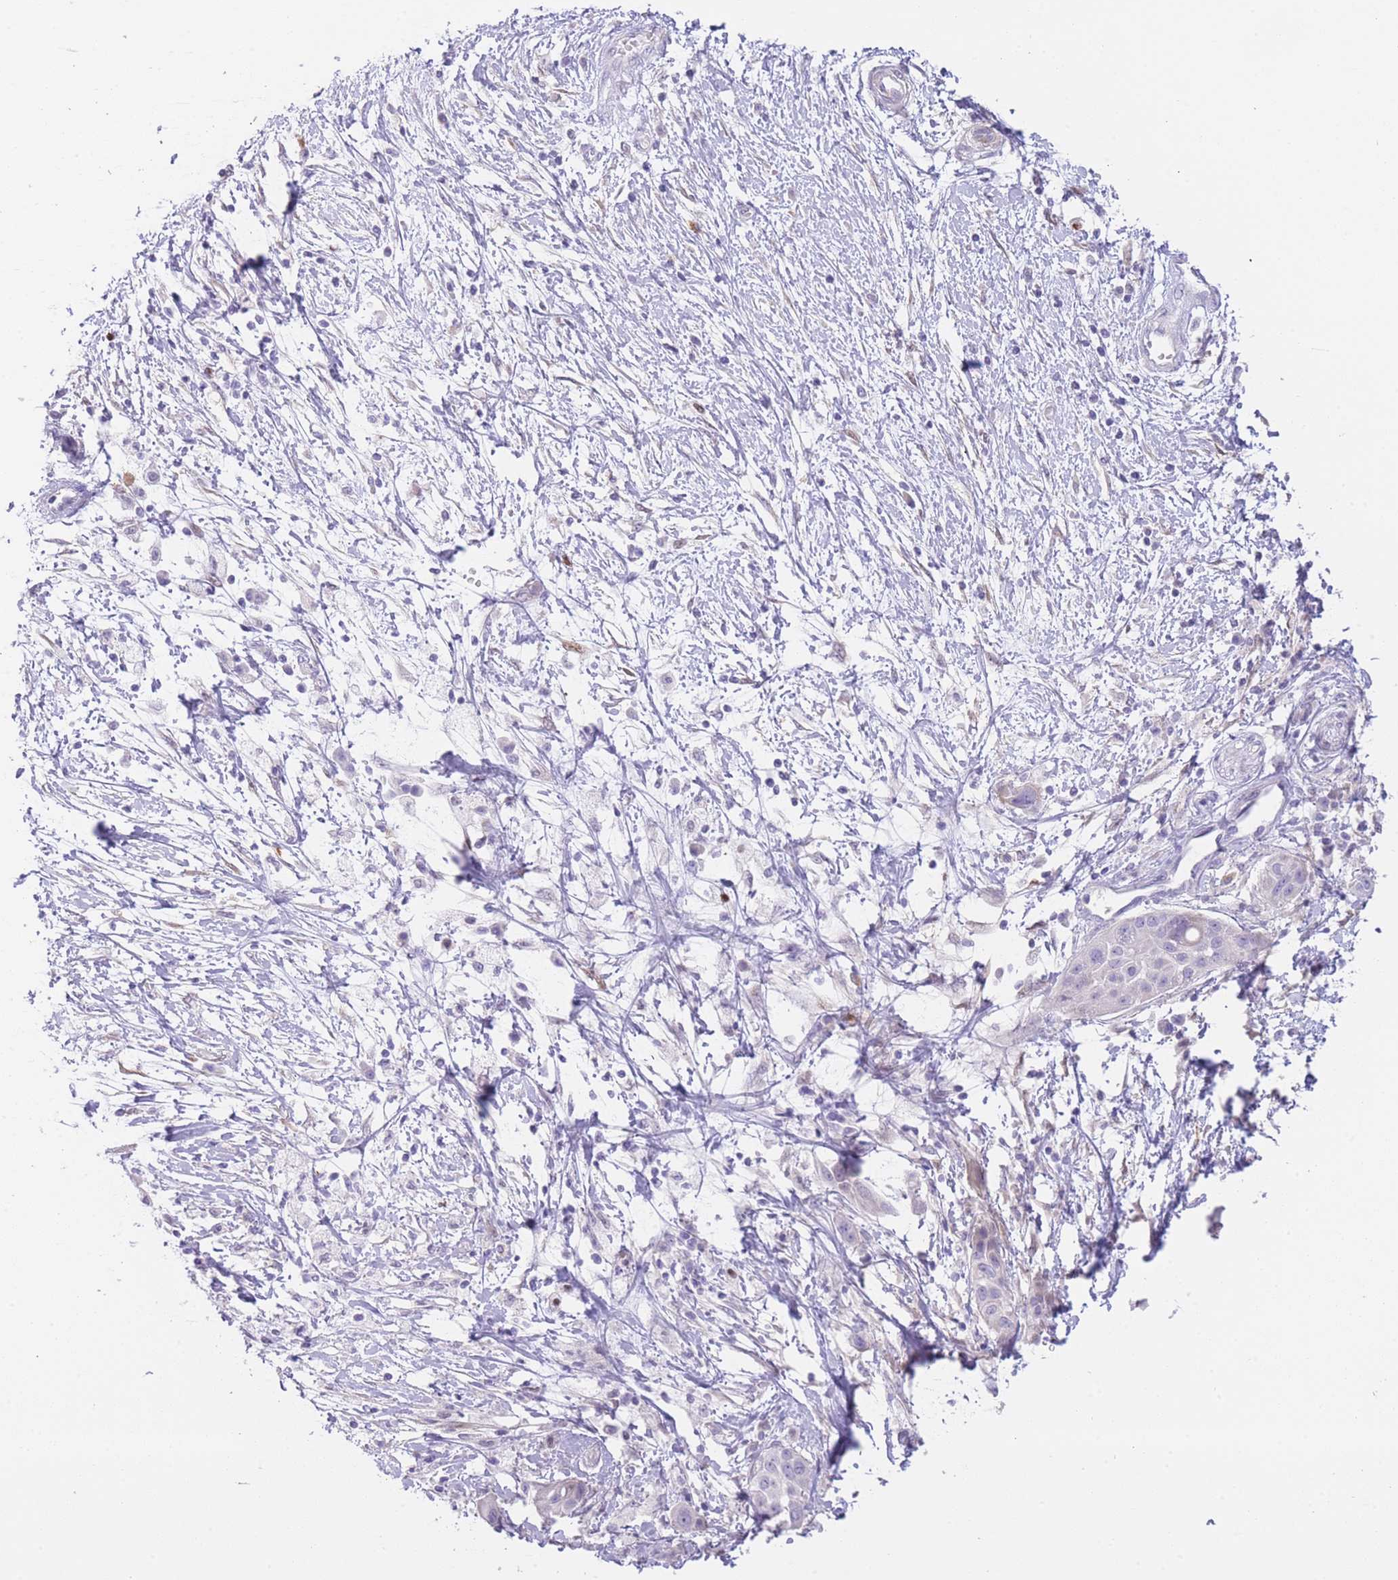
{"staining": {"intensity": "negative", "quantity": "none", "location": "none"}, "tissue": "pancreatic cancer", "cell_type": "Tumor cells", "image_type": "cancer", "snomed": [{"axis": "morphology", "description": "Adenocarcinoma, NOS"}, {"axis": "topography", "description": "Pancreas"}], "caption": "Immunohistochemistry (IHC) micrograph of neoplastic tissue: adenocarcinoma (pancreatic) stained with DAB (3,3'-diaminobenzidine) displays no significant protein staining in tumor cells.", "gene": "IMPG1", "patient": {"sex": "male", "age": 68}}